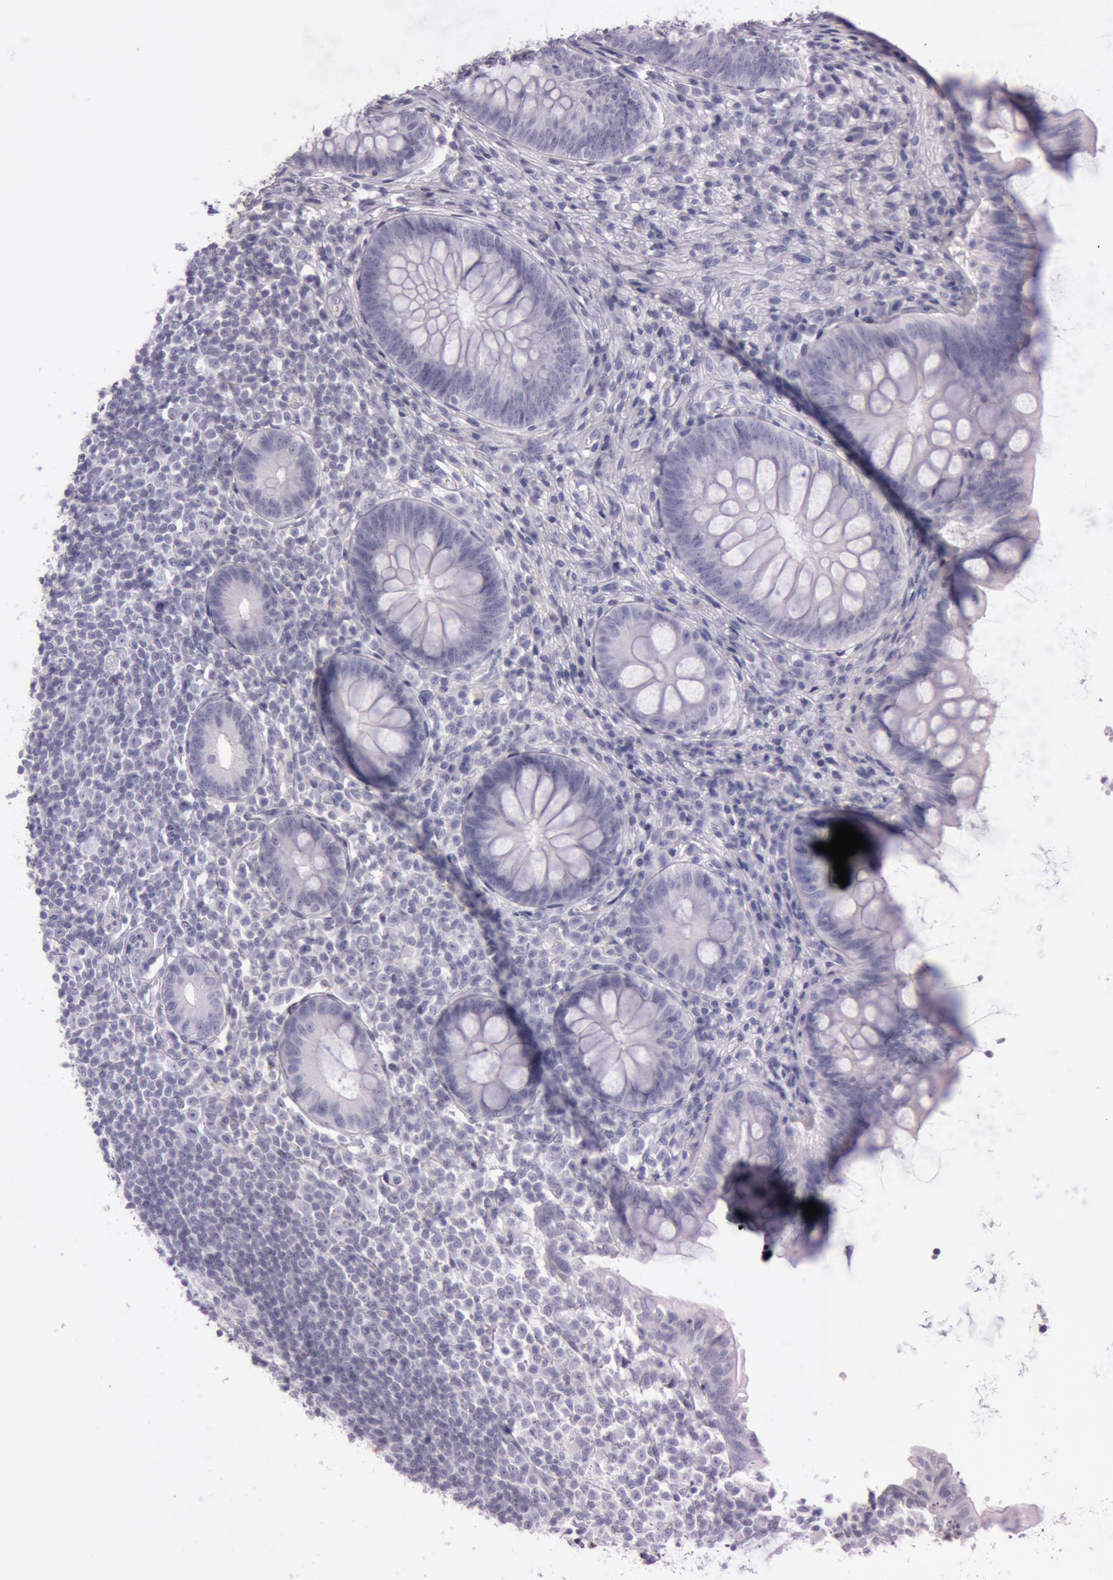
{"staining": {"intensity": "negative", "quantity": "none", "location": "none"}, "tissue": "appendix", "cell_type": "Glandular cells", "image_type": "normal", "snomed": [{"axis": "morphology", "description": "Normal tissue, NOS"}, {"axis": "topography", "description": "Appendix"}], "caption": "The immunohistochemistry (IHC) image has no significant expression in glandular cells of appendix.", "gene": "S100A7", "patient": {"sex": "female", "age": 66}}